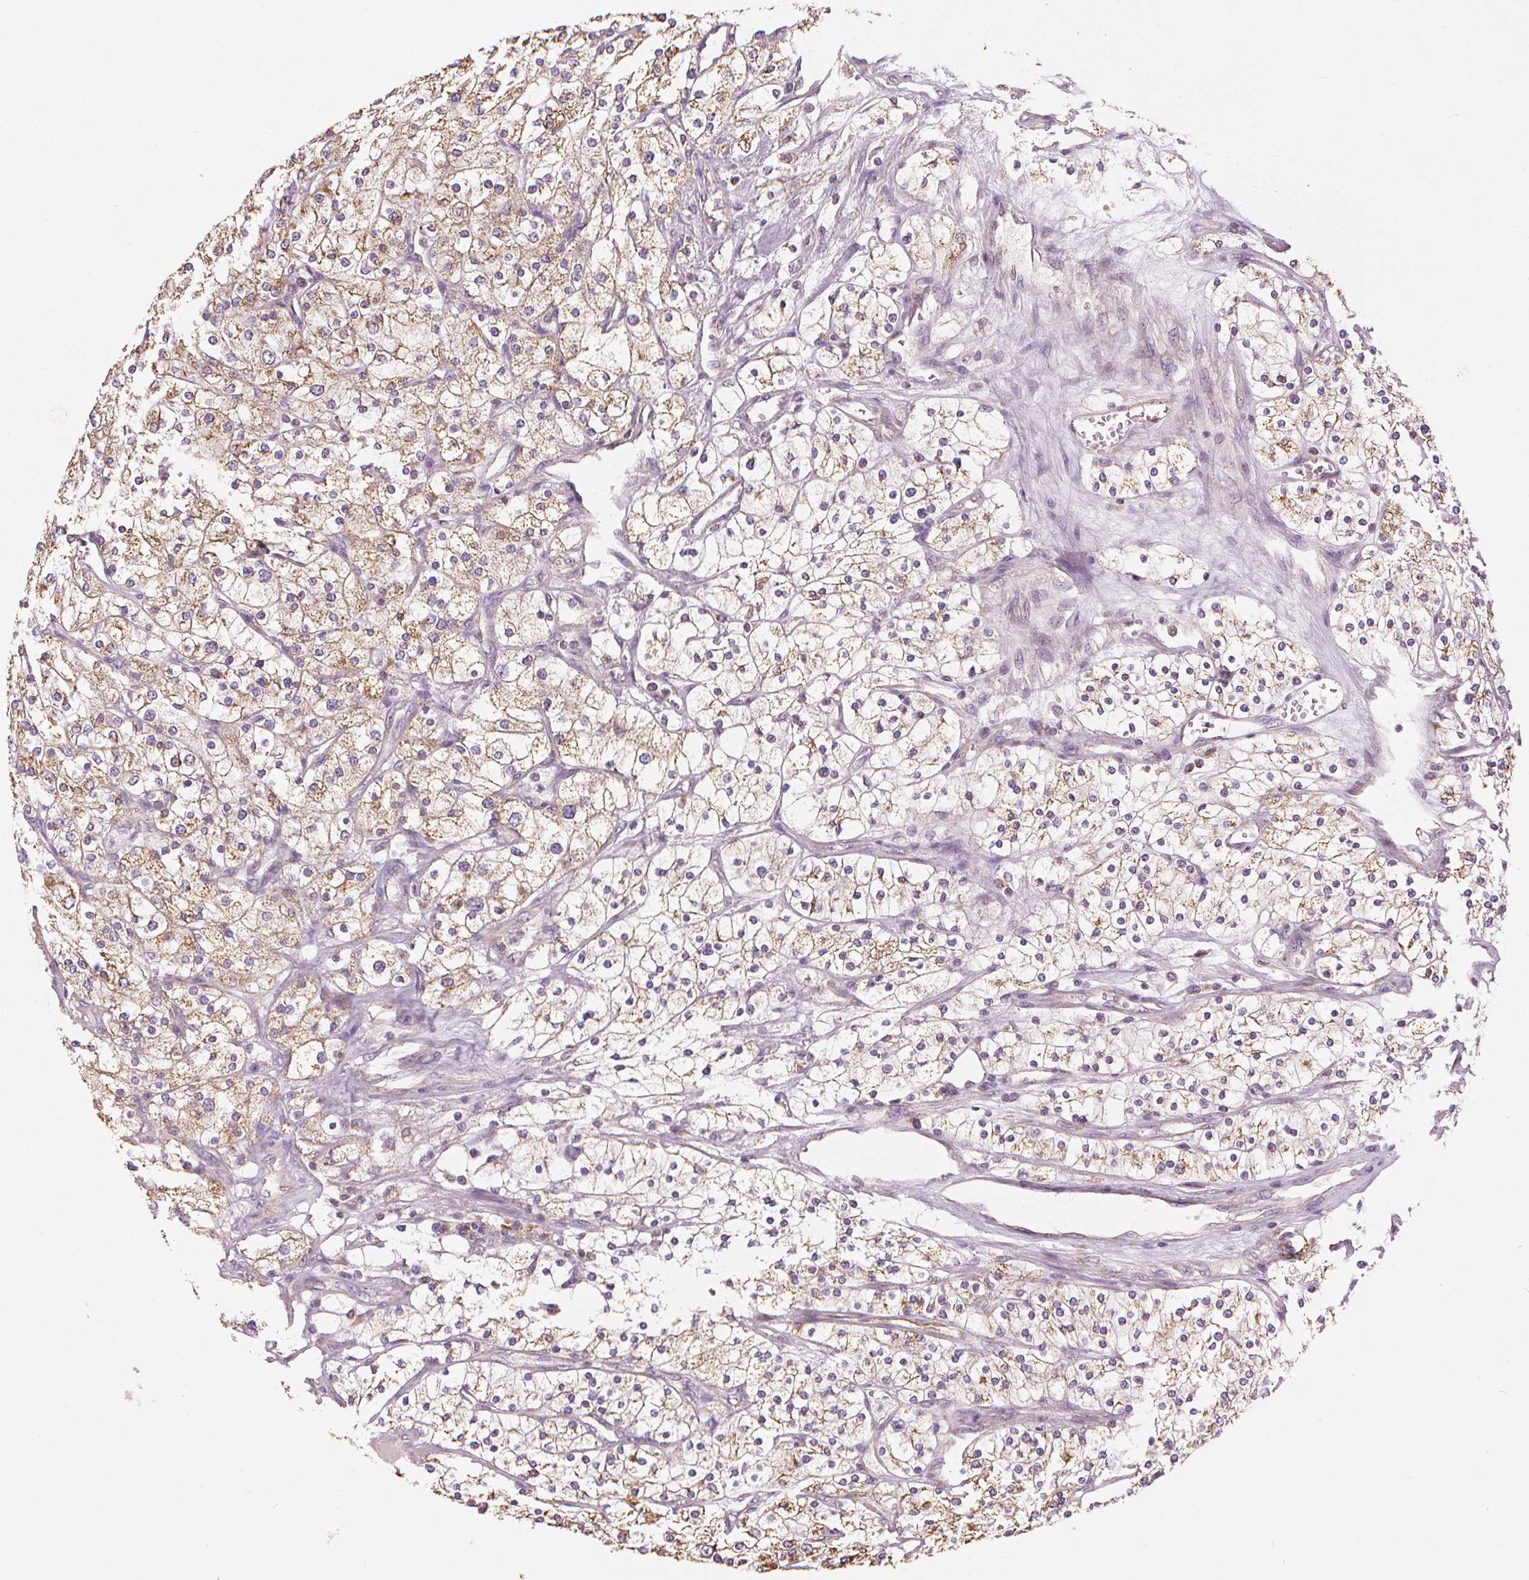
{"staining": {"intensity": "moderate", "quantity": ">75%", "location": "cytoplasmic/membranous"}, "tissue": "renal cancer", "cell_type": "Tumor cells", "image_type": "cancer", "snomed": [{"axis": "morphology", "description": "Adenocarcinoma, NOS"}, {"axis": "topography", "description": "Kidney"}], "caption": "IHC (DAB) staining of human renal adenocarcinoma demonstrates moderate cytoplasmic/membranous protein expression in about >75% of tumor cells.", "gene": "RAB20", "patient": {"sex": "male", "age": 80}}